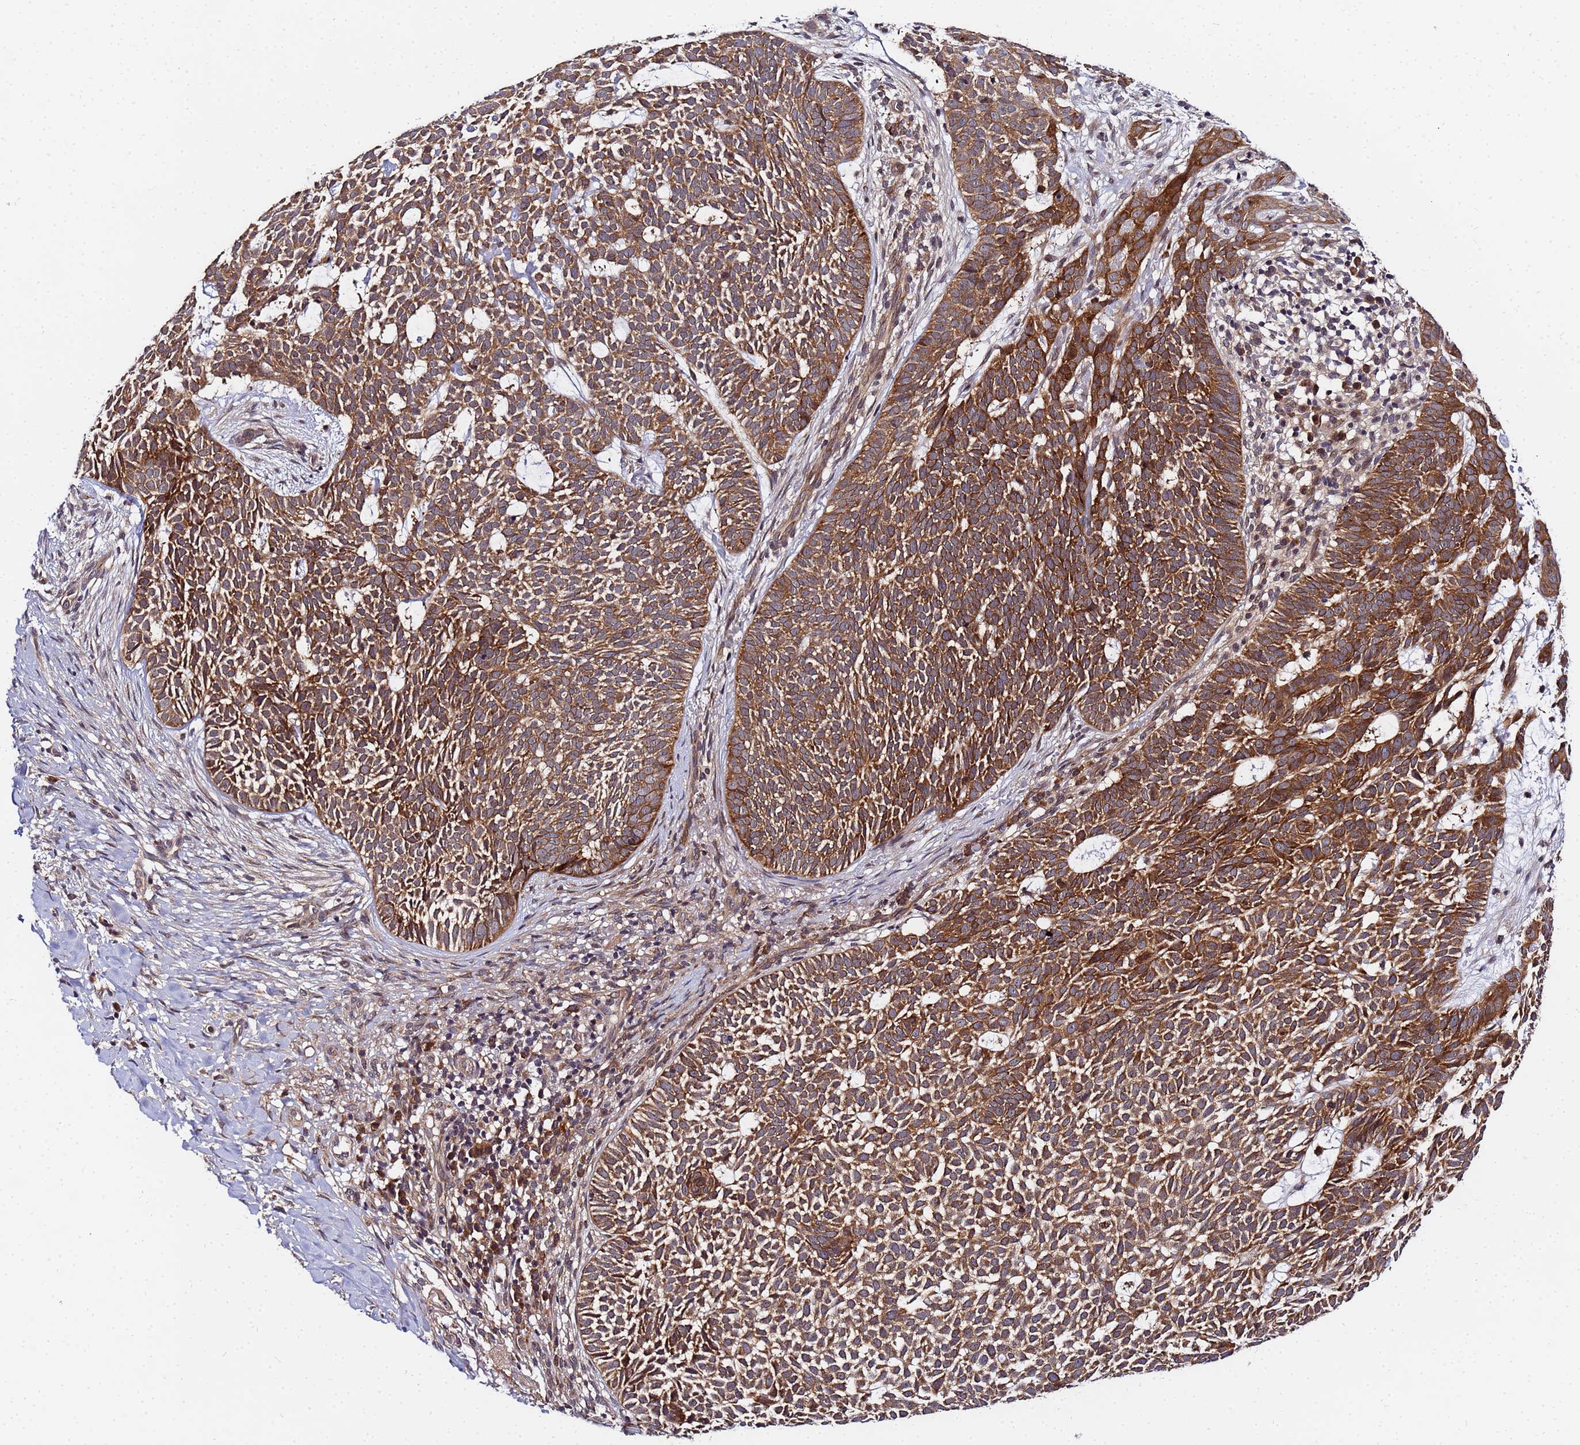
{"staining": {"intensity": "strong", "quantity": ">75%", "location": "cytoplasmic/membranous"}, "tissue": "skin cancer", "cell_type": "Tumor cells", "image_type": "cancer", "snomed": [{"axis": "morphology", "description": "Basal cell carcinoma"}, {"axis": "topography", "description": "Skin"}], "caption": "Human skin cancer (basal cell carcinoma) stained with a brown dye reveals strong cytoplasmic/membranous positive positivity in approximately >75% of tumor cells.", "gene": "UNC93B1", "patient": {"sex": "female", "age": 78}}